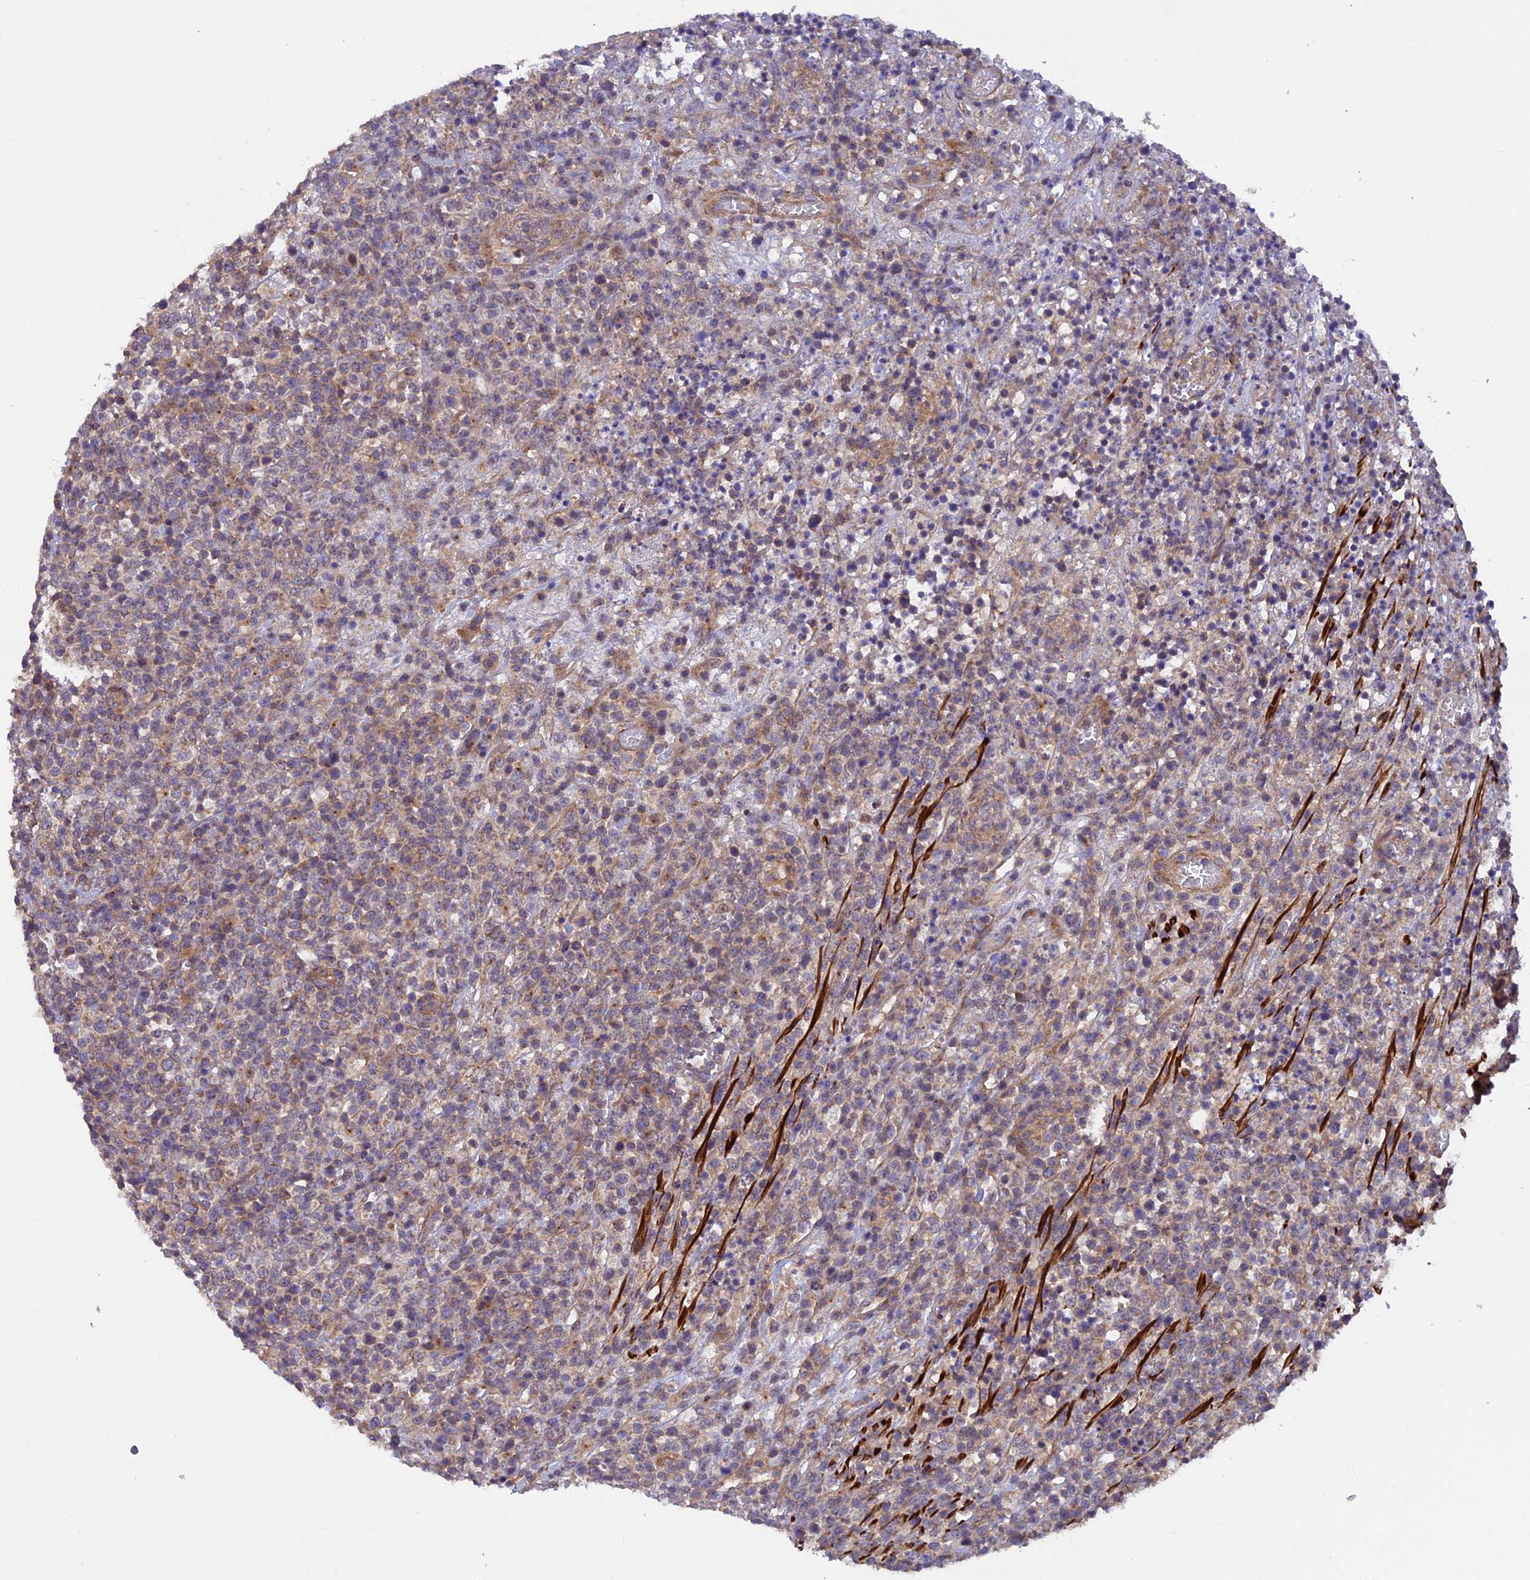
{"staining": {"intensity": "weak", "quantity": "25%-75%", "location": "cytoplasmic/membranous"}, "tissue": "lymphoma", "cell_type": "Tumor cells", "image_type": "cancer", "snomed": [{"axis": "morphology", "description": "Malignant lymphoma, non-Hodgkin's type, High grade"}, {"axis": "topography", "description": "Colon"}], "caption": "Approximately 25%-75% of tumor cells in human lymphoma exhibit weak cytoplasmic/membranous protein expression as visualized by brown immunohistochemical staining.", "gene": "ADAMTS15", "patient": {"sex": "female", "age": 53}}